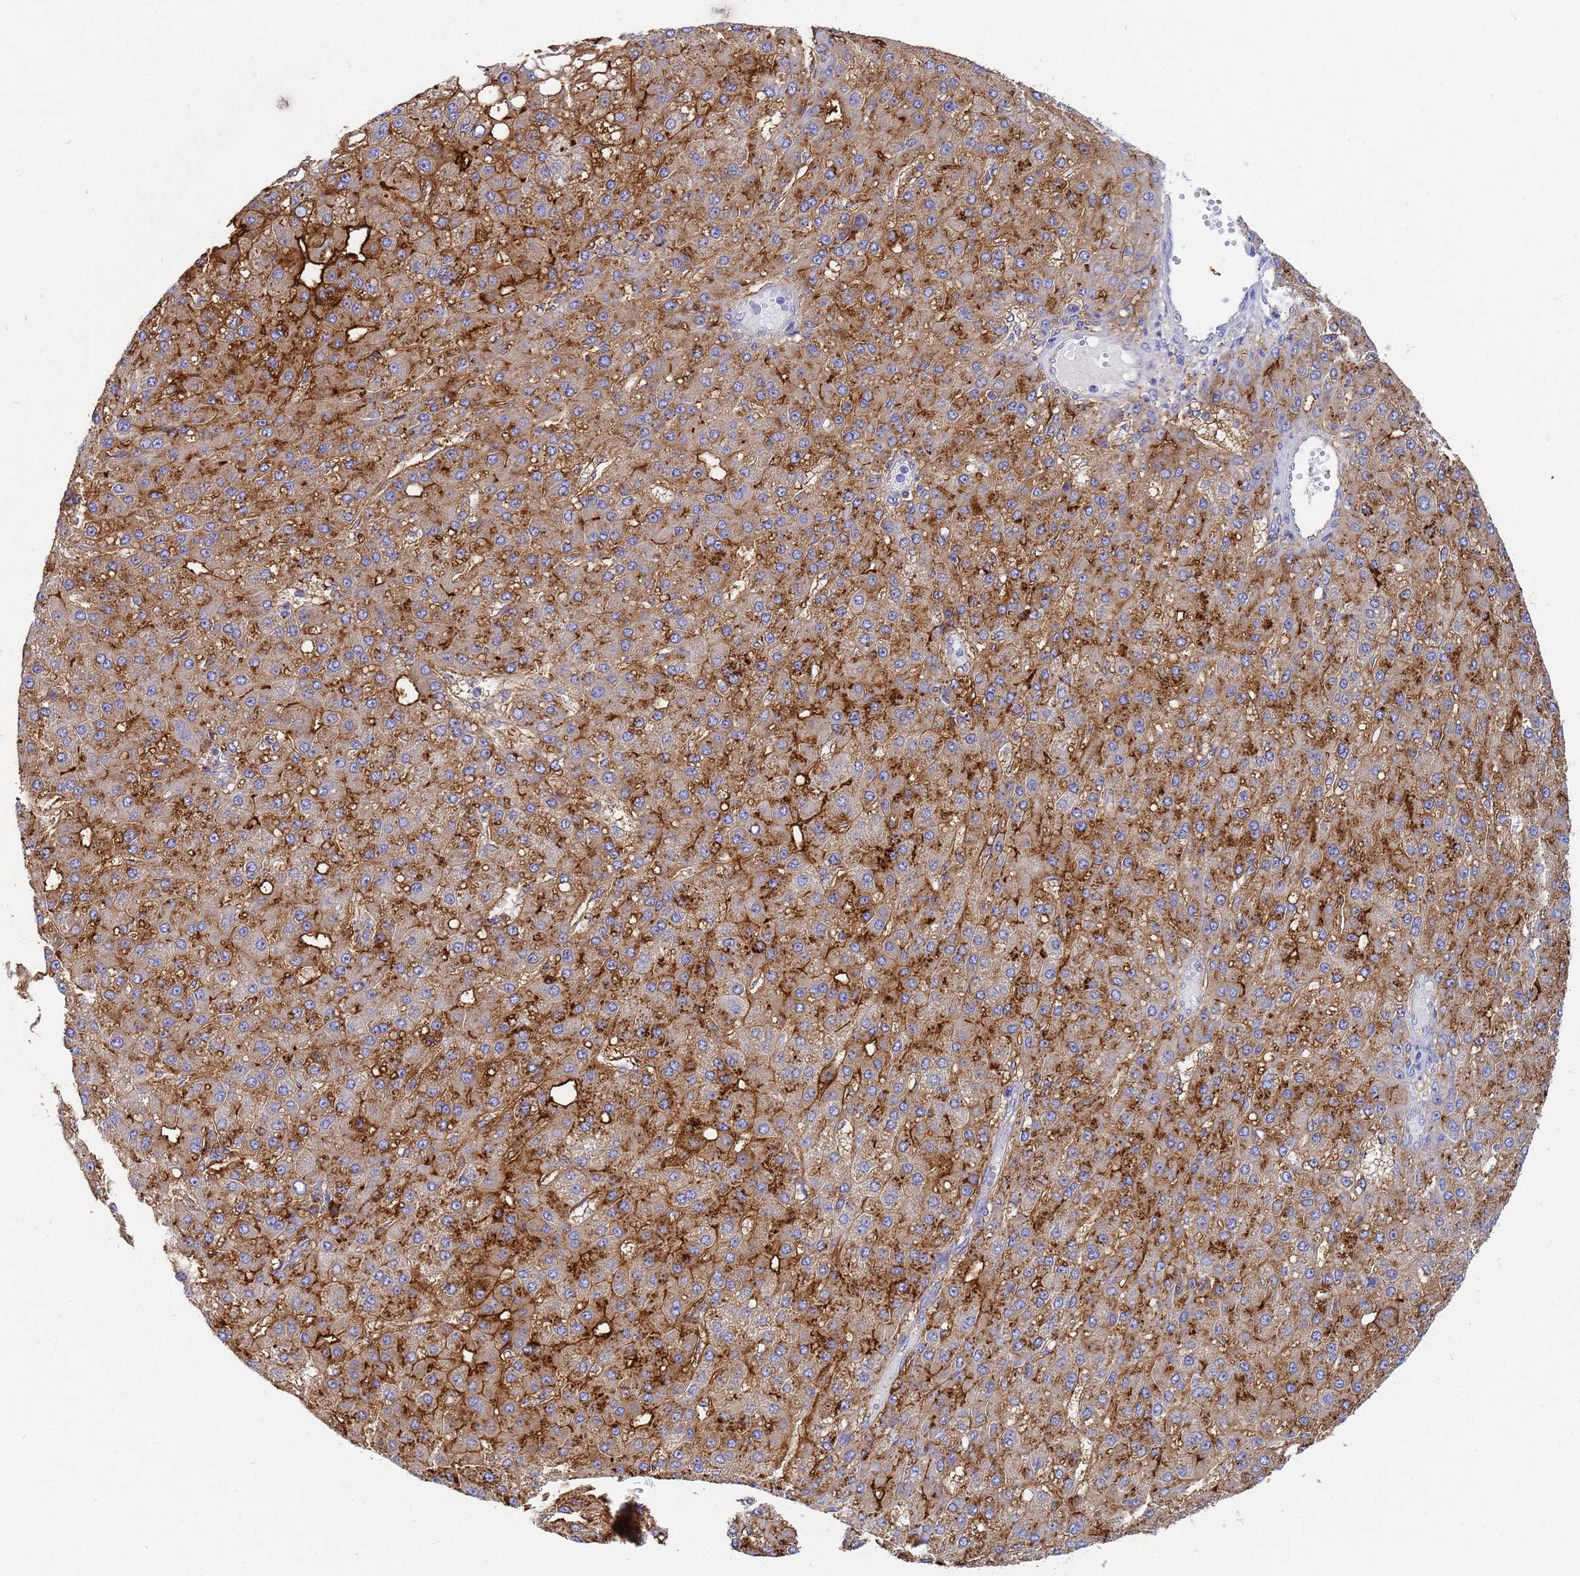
{"staining": {"intensity": "moderate", "quantity": "25%-75%", "location": "cytoplasmic/membranous"}, "tissue": "liver cancer", "cell_type": "Tumor cells", "image_type": "cancer", "snomed": [{"axis": "morphology", "description": "Carcinoma, Hepatocellular, NOS"}, {"axis": "topography", "description": "Liver"}], "caption": "The micrograph displays a brown stain indicating the presence of a protein in the cytoplasmic/membranous of tumor cells in liver cancer (hepatocellular carcinoma).", "gene": "TM4SF4", "patient": {"sex": "male", "age": 67}}